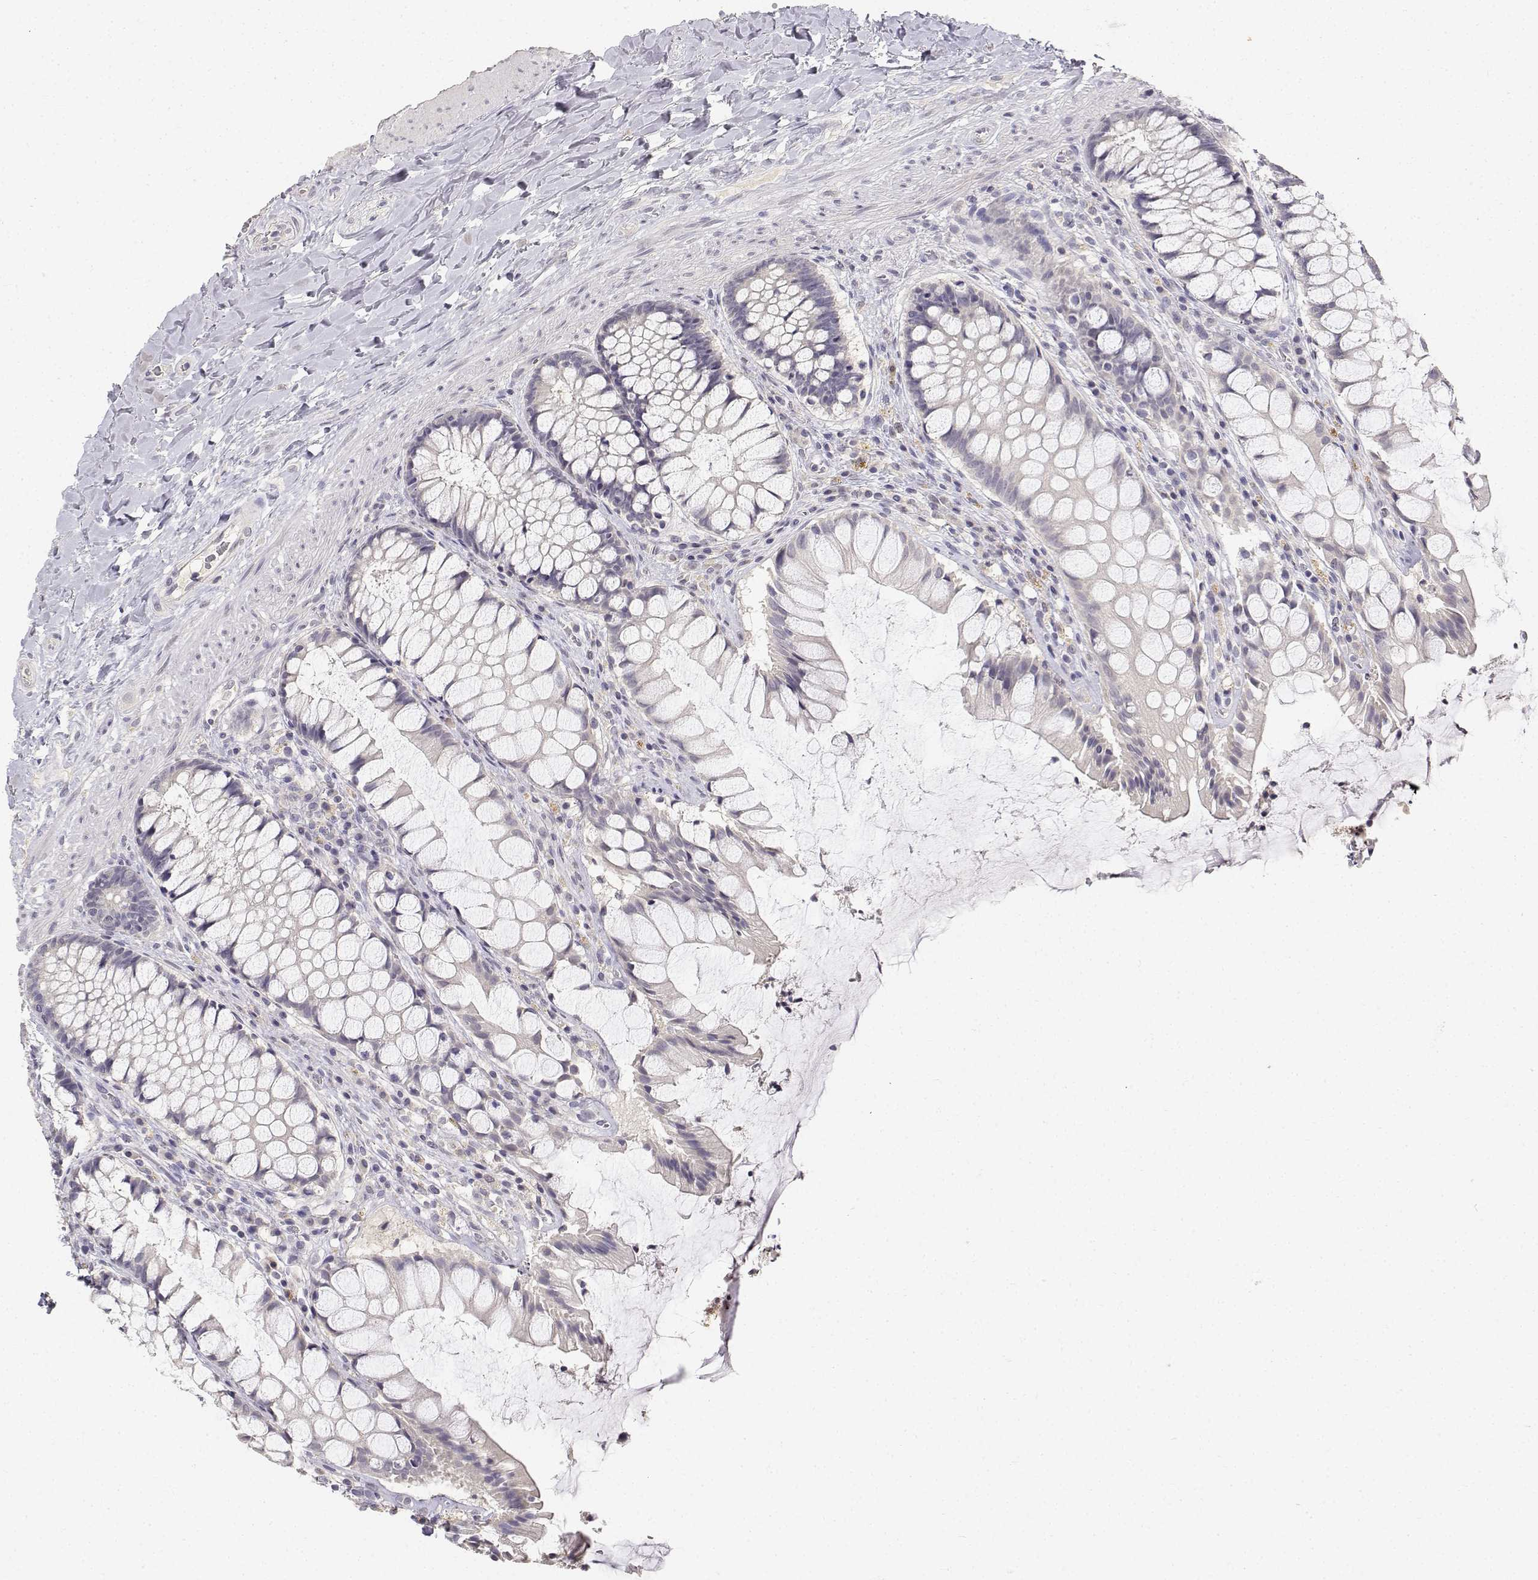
{"staining": {"intensity": "negative", "quantity": "none", "location": "none"}, "tissue": "rectum", "cell_type": "Glandular cells", "image_type": "normal", "snomed": [{"axis": "morphology", "description": "Normal tissue, NOS"}, {"axis": "topography", "description": "Rectum"}], "caption": "A high-resolution histopathology image shows immunohistochemistry (IHC) staining of unremarkable rectum, which reveals no significant positivity in glandular cells. Brightfield microscopy of immunohistochemistry (IHC) stained with DAB (brown) and hematoxylin (blue), captured at high magnification.", "gene": "PAEP", "patient": {"sex": "female", "age": 58}}